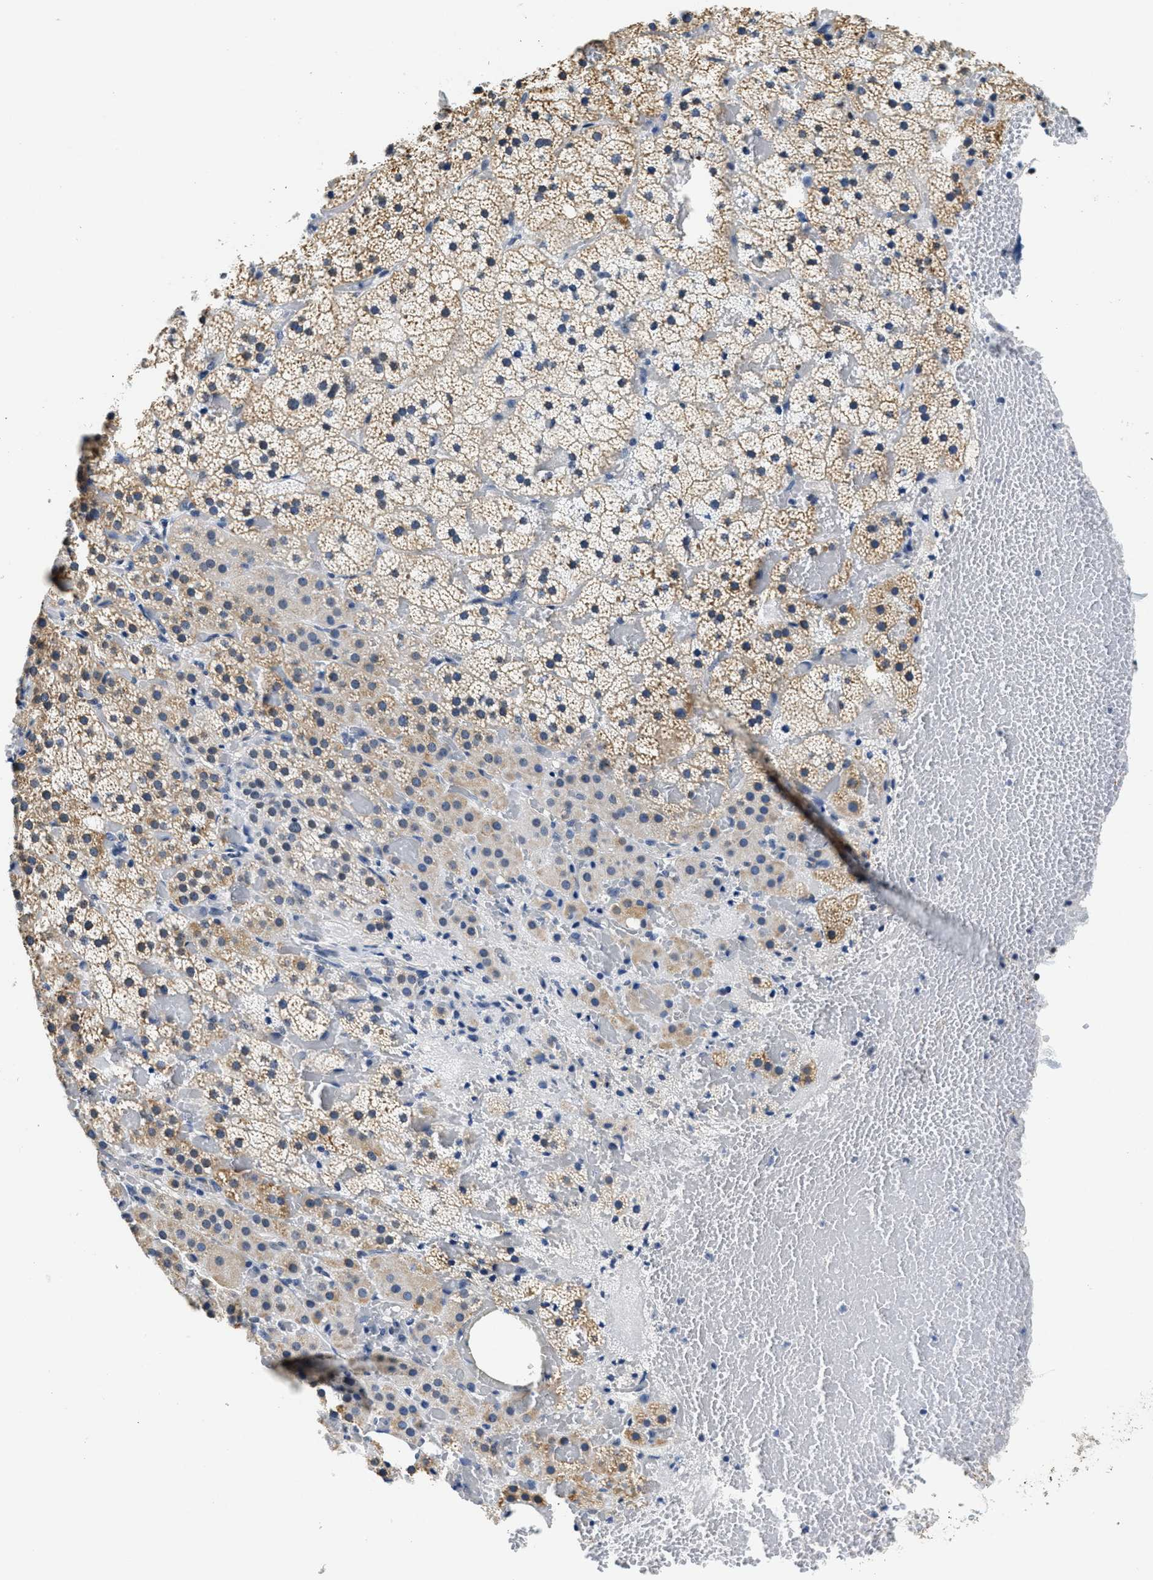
{"staining": {"intensity": "weak", "quantity": "25%-75%", "location": "cytoplasmic/membranous"}, "tissue": "adrenal gland", "cell_type": "Glandular cells", "image_type": "normal", "snomed": [{"axis": "morphology", "description": "Normal tissue, NOS"}, {"axis": "topography", "description": "Adrenal gland"}], "caption": "Immunohistochemistry image of normal adrenal gland: human adrenal gland stained using IHC demonstrates low levels of weak protein expression localized specifically in the cytoplasmic/membranous of glandular cells, appearing as a cytoplasmic/membranous brown color.", "gene": "HS3ST2", "patient": {"sex": "female", "age": 59}}